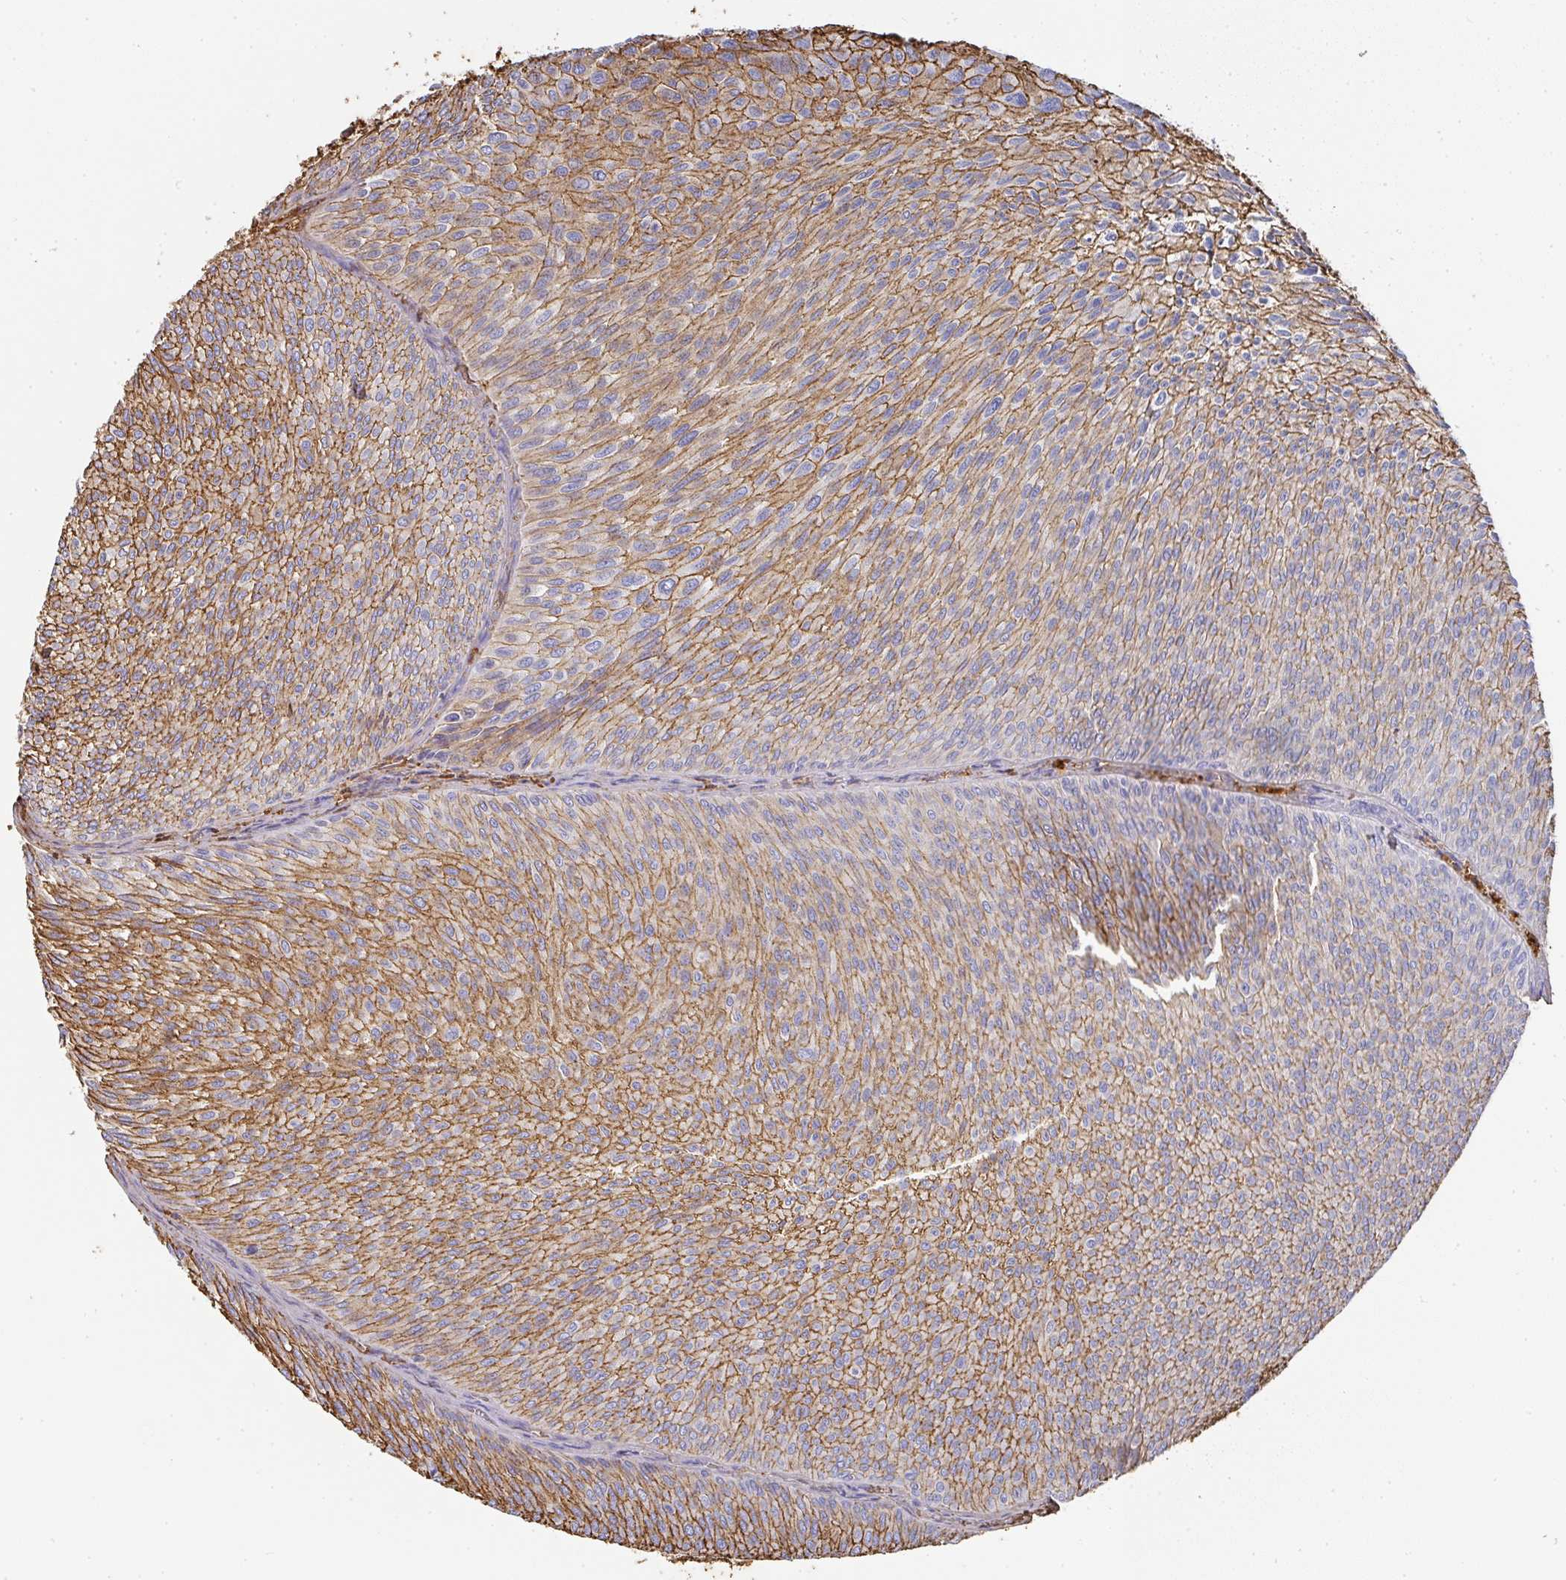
{"staining": {"intensity": "moderate", "quantity": ">75%", "location": "cytoplasmic/membranous"}, "tissue": "urothelial cancer", "cell_type": "Tumor cells", "image_type": "cancer", "snomed": [{"axis": "morphology", "description": "Urothelial carcinoma, Low grade"}, {"axis": "topography", "description": "Urinary bladder"}], "caption": "Immunohistochemical staining of urothelial cancer shows medium levels of moderate cytoplasmic/membranous protein staining in about >75% of tumor cells.", "gene": "ALB", "patient": {"sex": "male", "age": 91}}